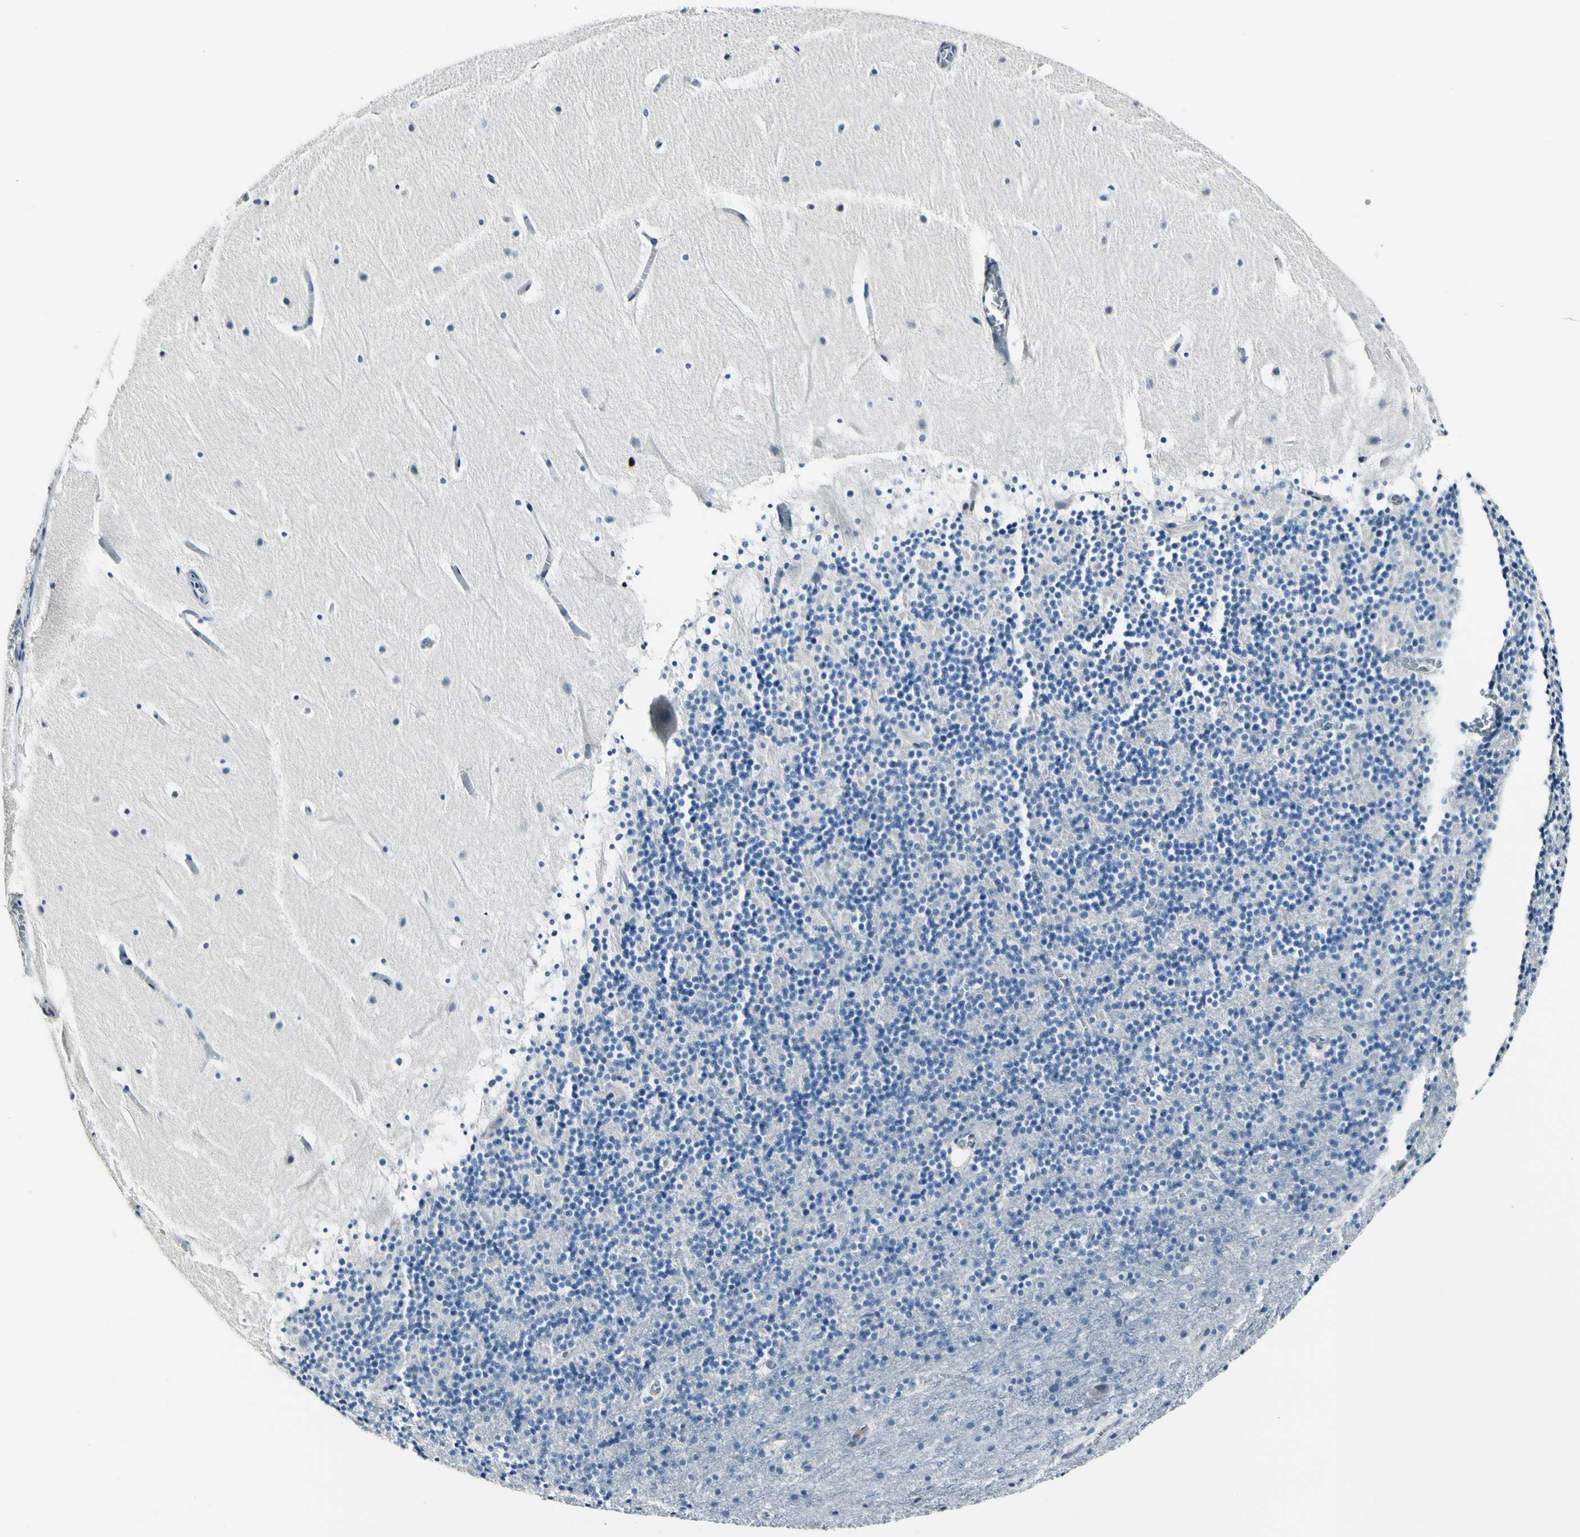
{"staining": {"intensity": "negative", "quantity": "none", "location": "none"}, "tissue": "cerebellum", "cell_type": "Cells in granular layer", "image_type": "normal", "snomed": [{"axis": "morphology", "description": "Normal tissue, NOS"}, {"axis": "topography", "description": "Cerebellum"}], "caption": "There is no significant expression in cells in granular layer of cerebellum.", "gene": "COL6A3", "patient": {"sex": "male", "age": 45}}